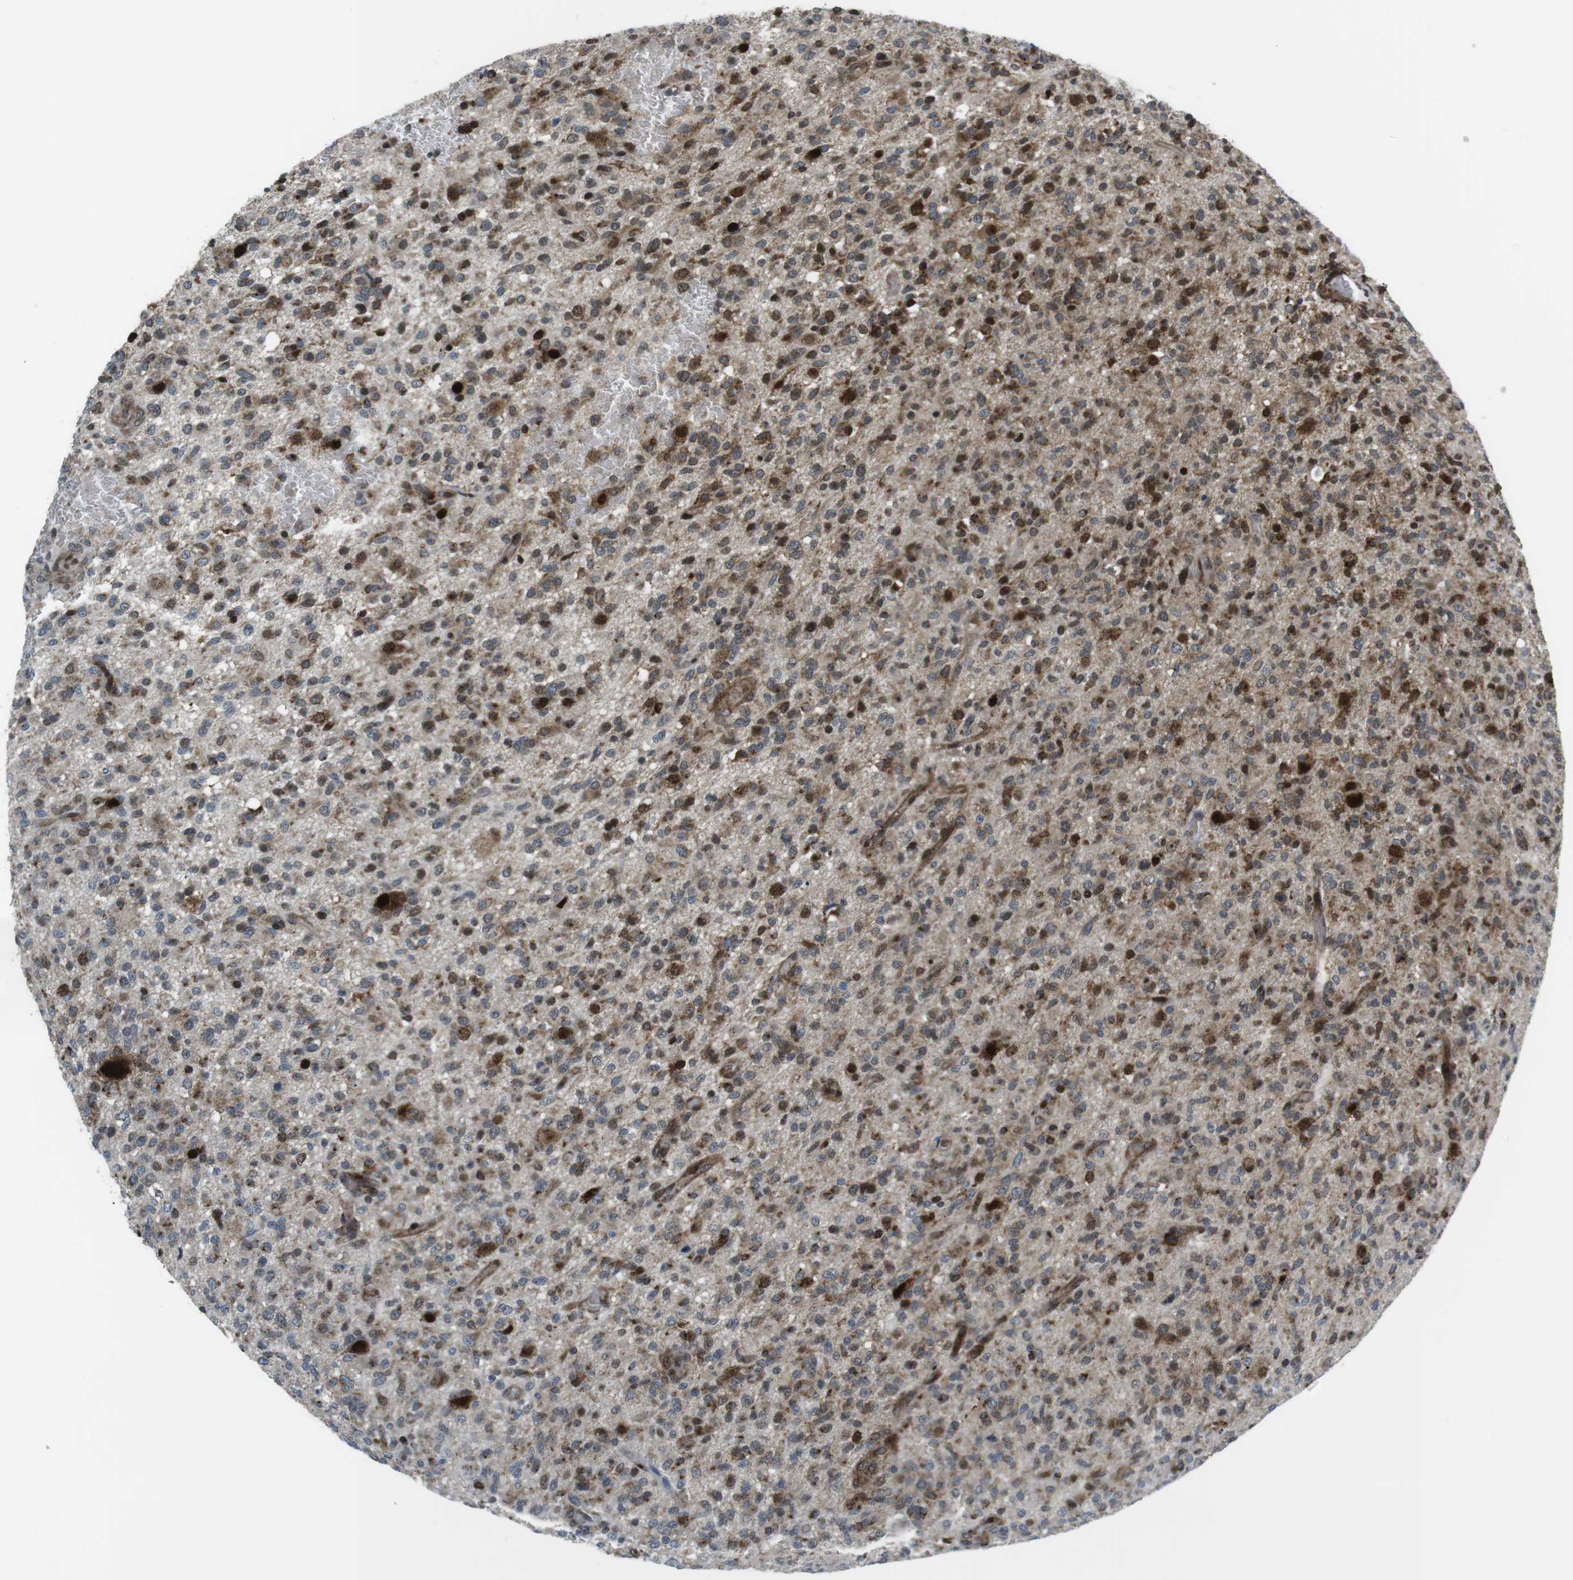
{"staining": {"intensity": "strong", "quantity": "25%-75%", "location": "cytoplasmic/membranous,nuclear"}, "tissue": "glioma", "cell_type": "Tumor cells", "image_type": "cancer", "snomed": [{"axis": "morphology", "description": "Glioma, malignant, High grade"}, {"axis": "topography", "description": "Brain"}], "caption": "Immunohistochemical staining of malignant glioma (high-grade) shows high levels of strong cytoplasmic/membranous and nuclear expression in approximately 25%-75% of tumor cells.", "gene": "CUL7", "patient": {"sex": "male", "age": 71}}